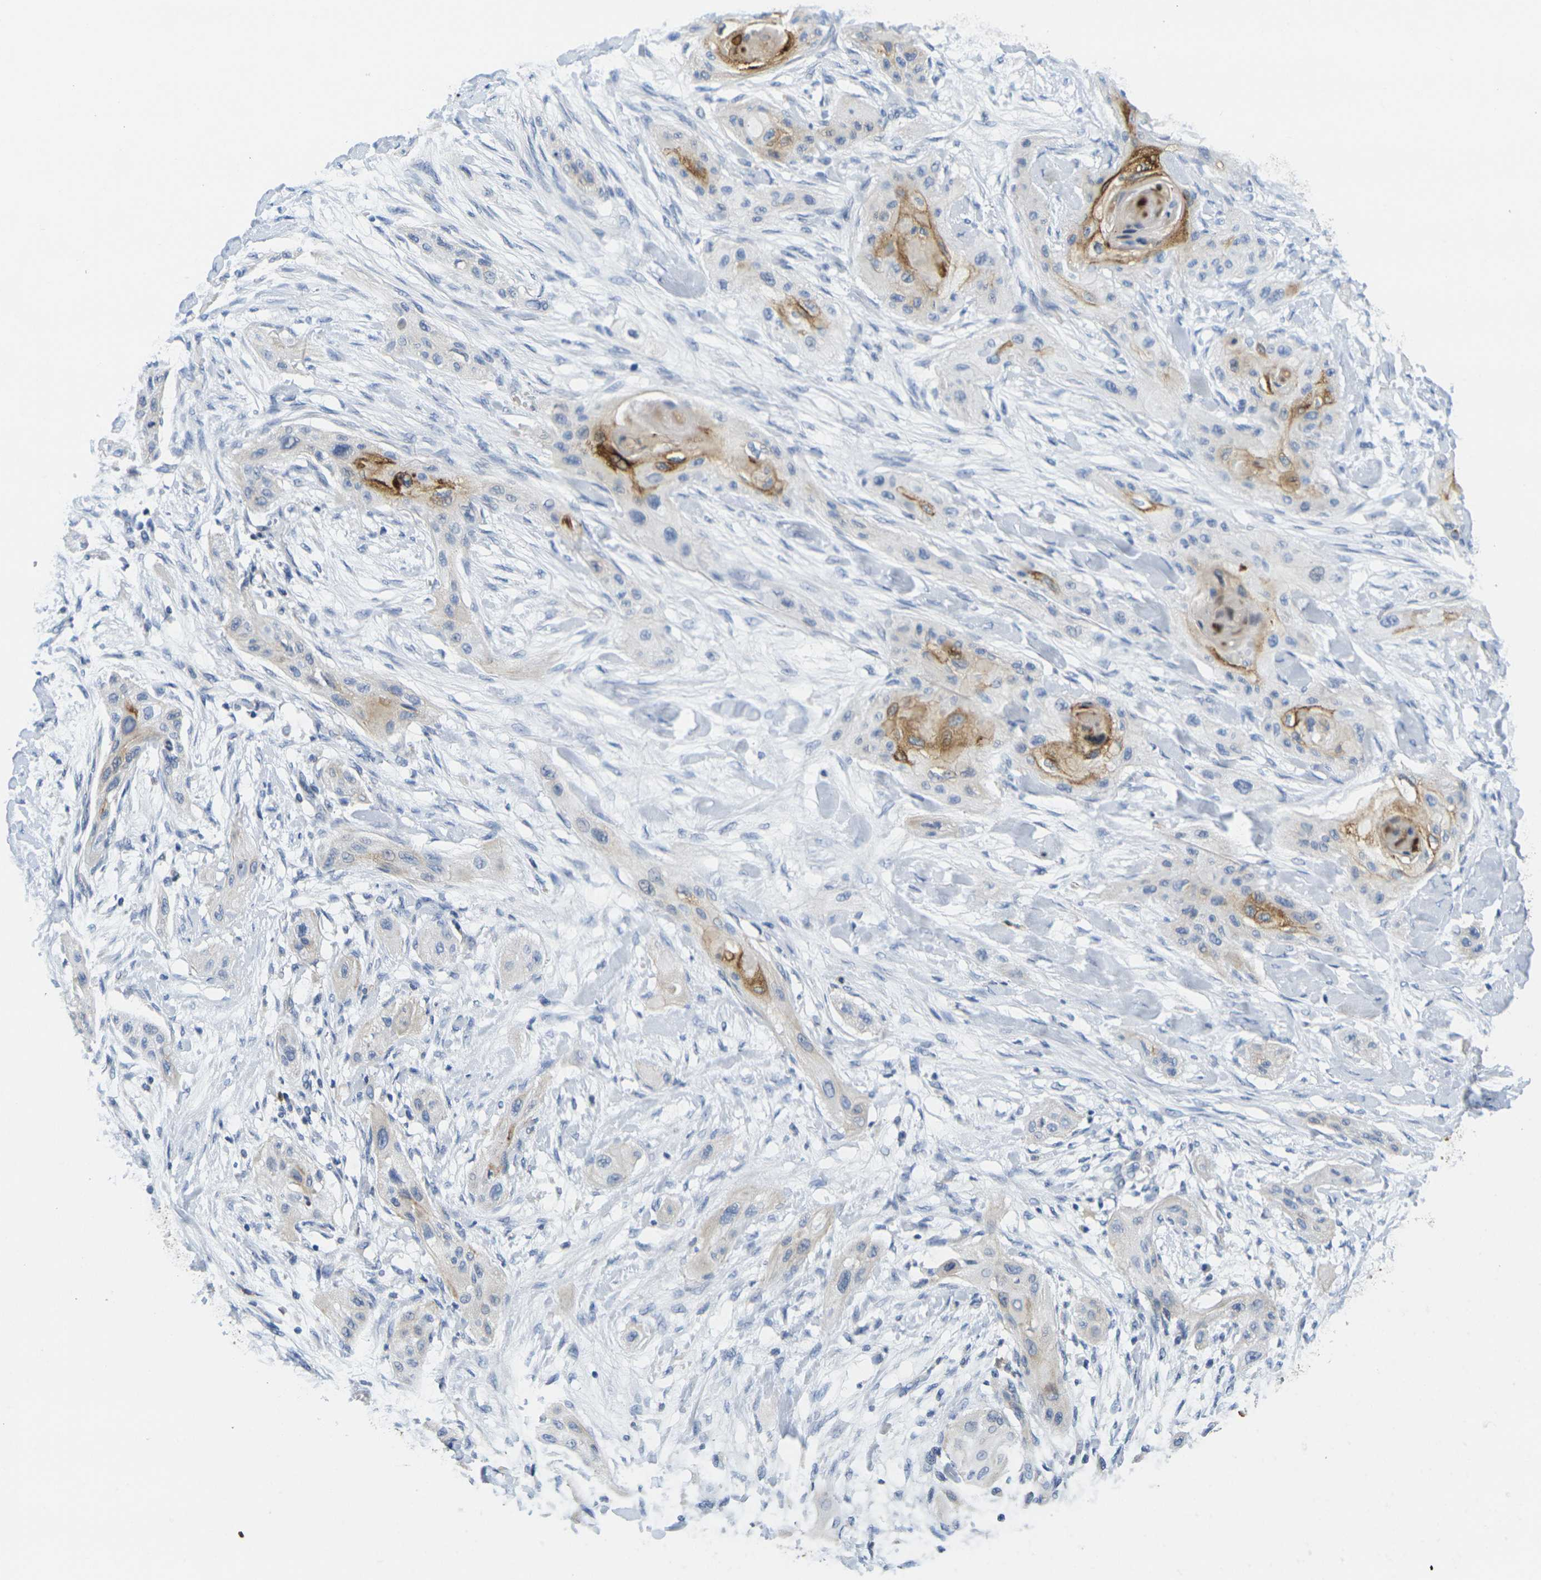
{"staining": {"intensity": "negative", "quantity": "none", "location": "none"}, "tissue": "lung cancer", "cell_type": "Tumor cells", "image_type": "cancer", "snomed": [{"axis": "morphology", "description": "Squamous cell carcinoma, NOS"}, {"axis": "topography", "description": "Lung"}], "caption": "IHC micrograph of squamous cell carcinoma (lung) stained for a protein (brown), which reveals no expression in tumor cells.", "gene": "KLK5", "patient": {"sex": "female", "age": 47}}